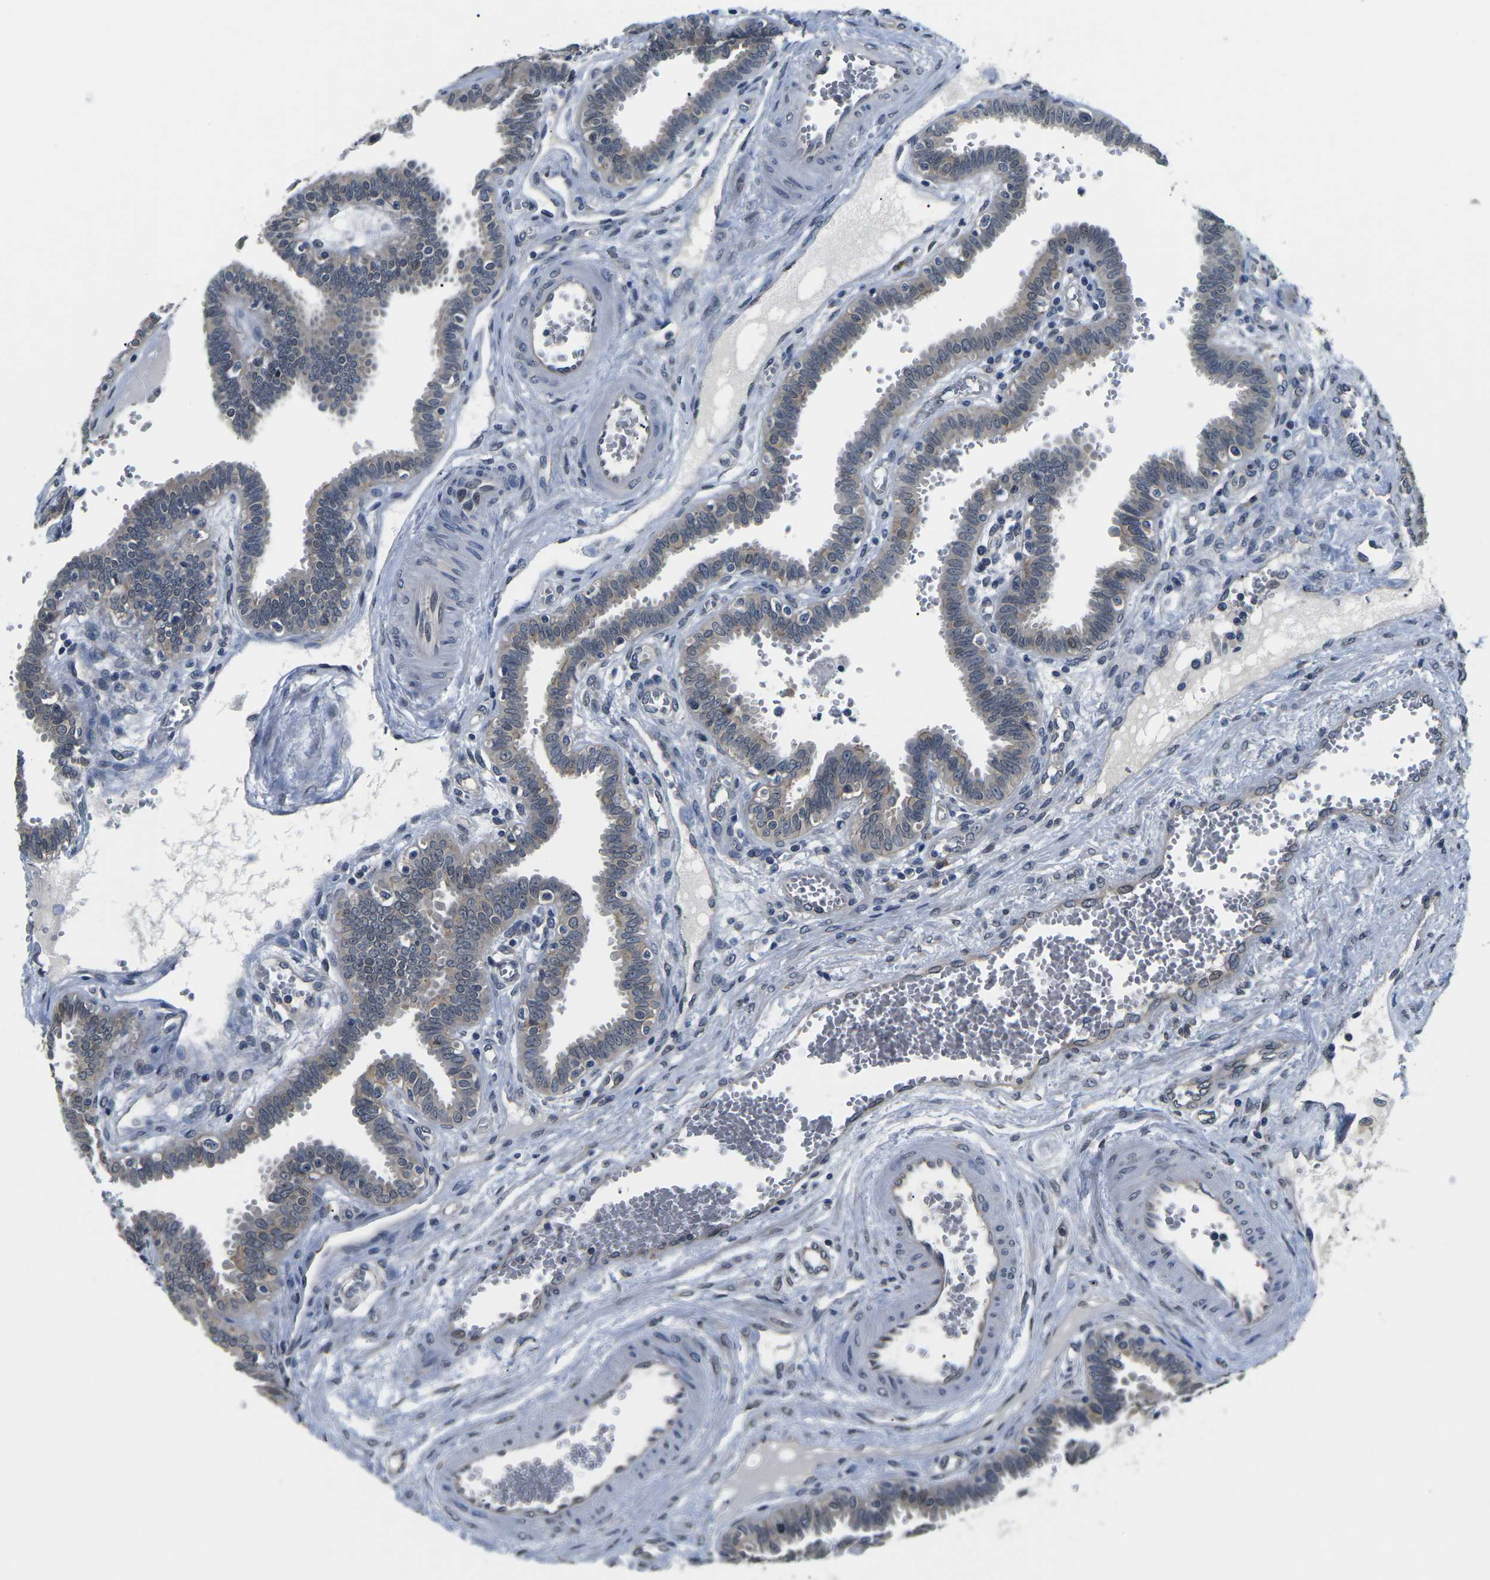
{"staining": {"intensity": "weak", "quantity": "25%-75%", "location": "cytoplasmic/membranous"}, "tissue": "fallopian tube", "cell_type": "Glandular cells", "image_type": "normal", "snomed": [{"axis": "morphology", "description": "Normal tissue, NOS"}, {"axis": "topography", "description": "Fallopian tube"}], "caption": "High-magnification brightfield microscopy of normal fallopian tube stained with DAB (brown) and counterstained with hematoxylin (blue). glandular cells exhibit weak cytoplasmic/membranous positivity is seen in about25%-75% of cells.", "gene": "SNX10", "patient": {"sex": "female", "age": 32}}